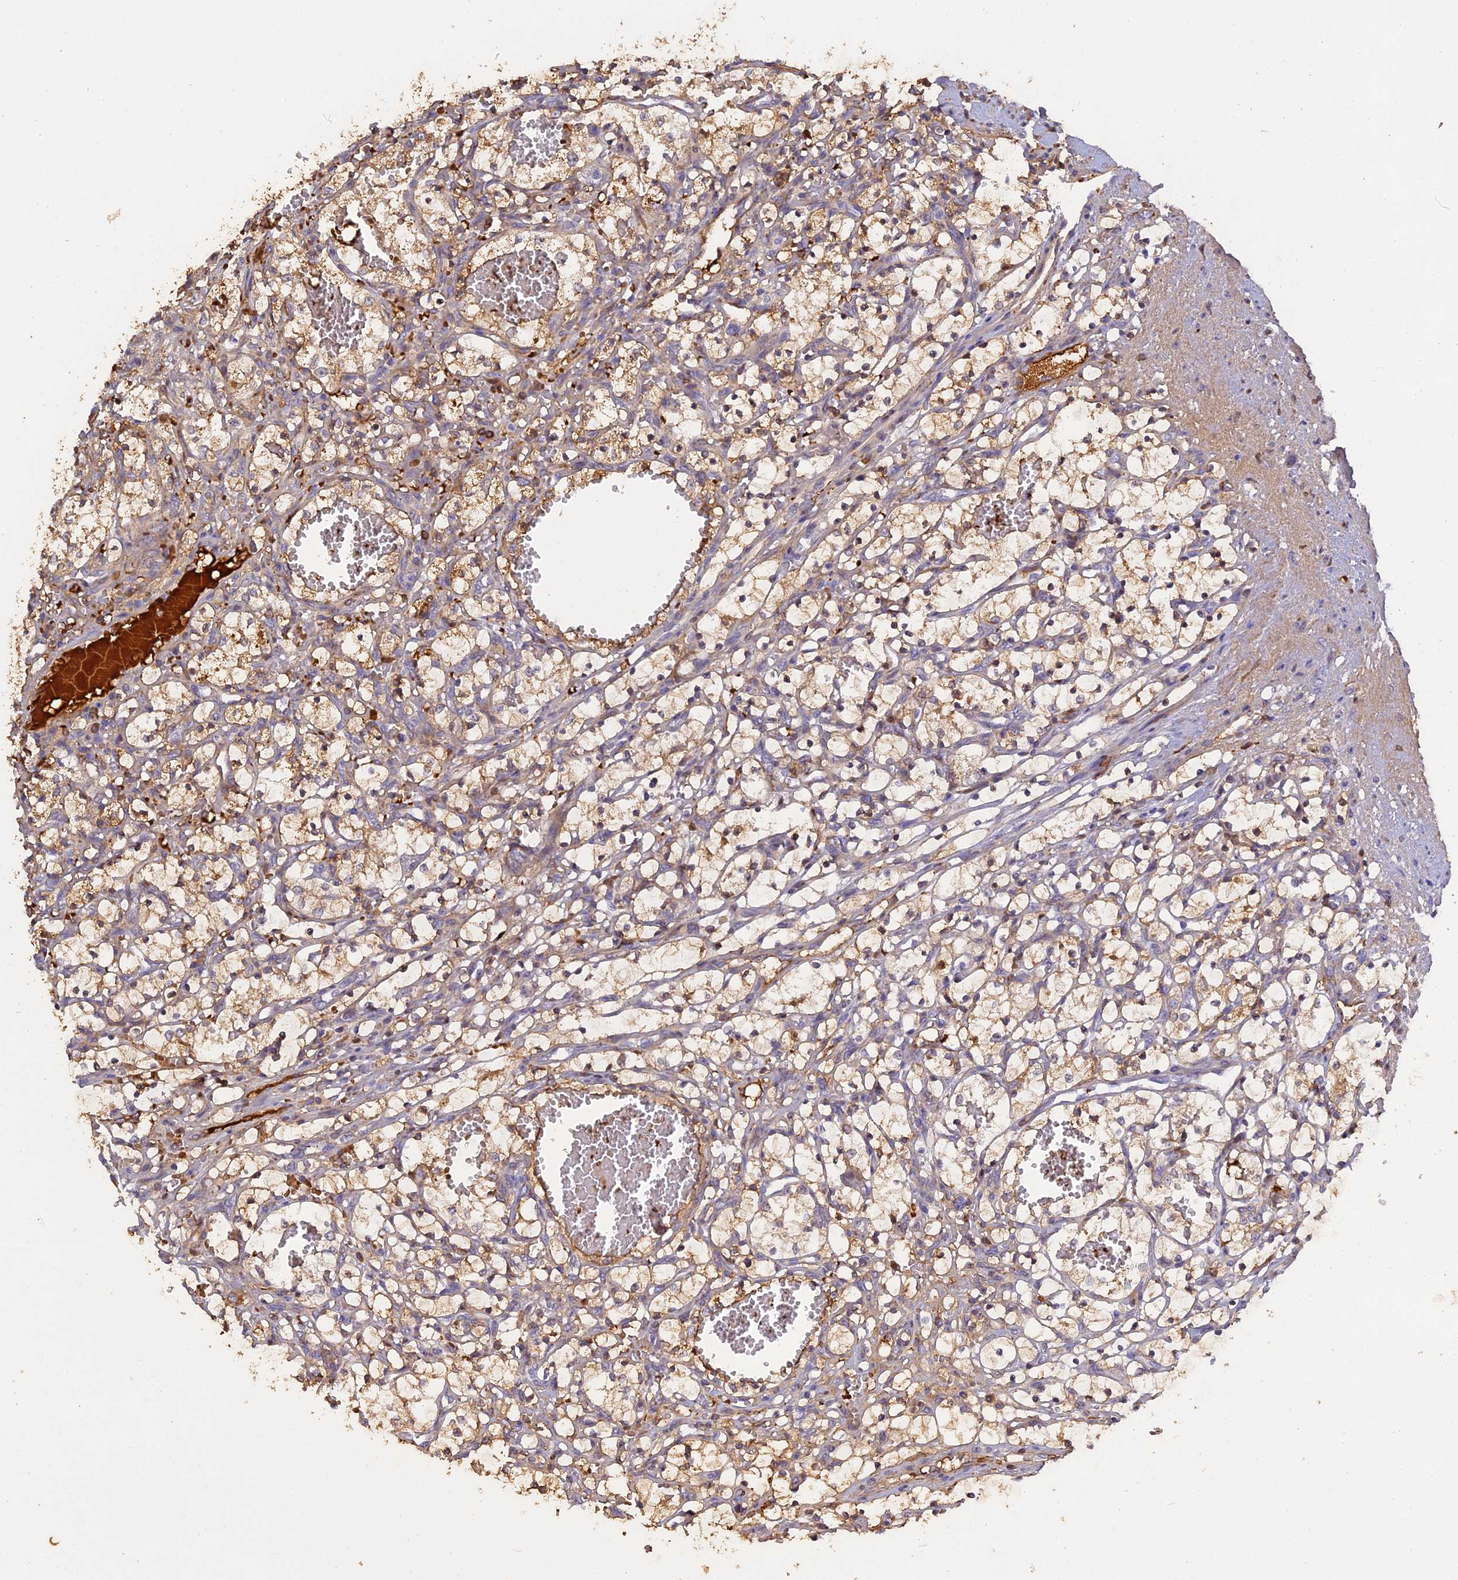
{"staining": {"intensity": "weak", "quantity": ">75%", "location": "cytoplasmic/membranous"}, "tissue": "renal cancer", "cell_type": "Tumor cells", "image_type": "cancer", "snomed": [{"axis": "morphology", "description": "Adenocarcinoma, NOS"}, {"axis": "topography", "description": "Kidney"}], "caption": "This photomicrograph demonstrates immunohistochemistry staining of human renal cancer (adenocarcinoma), with low weak cytoplasmic/membranous expression in about >75% of tumor cells.", "gene": "PZP", "patient": {"sex": "female", "age": 69}}